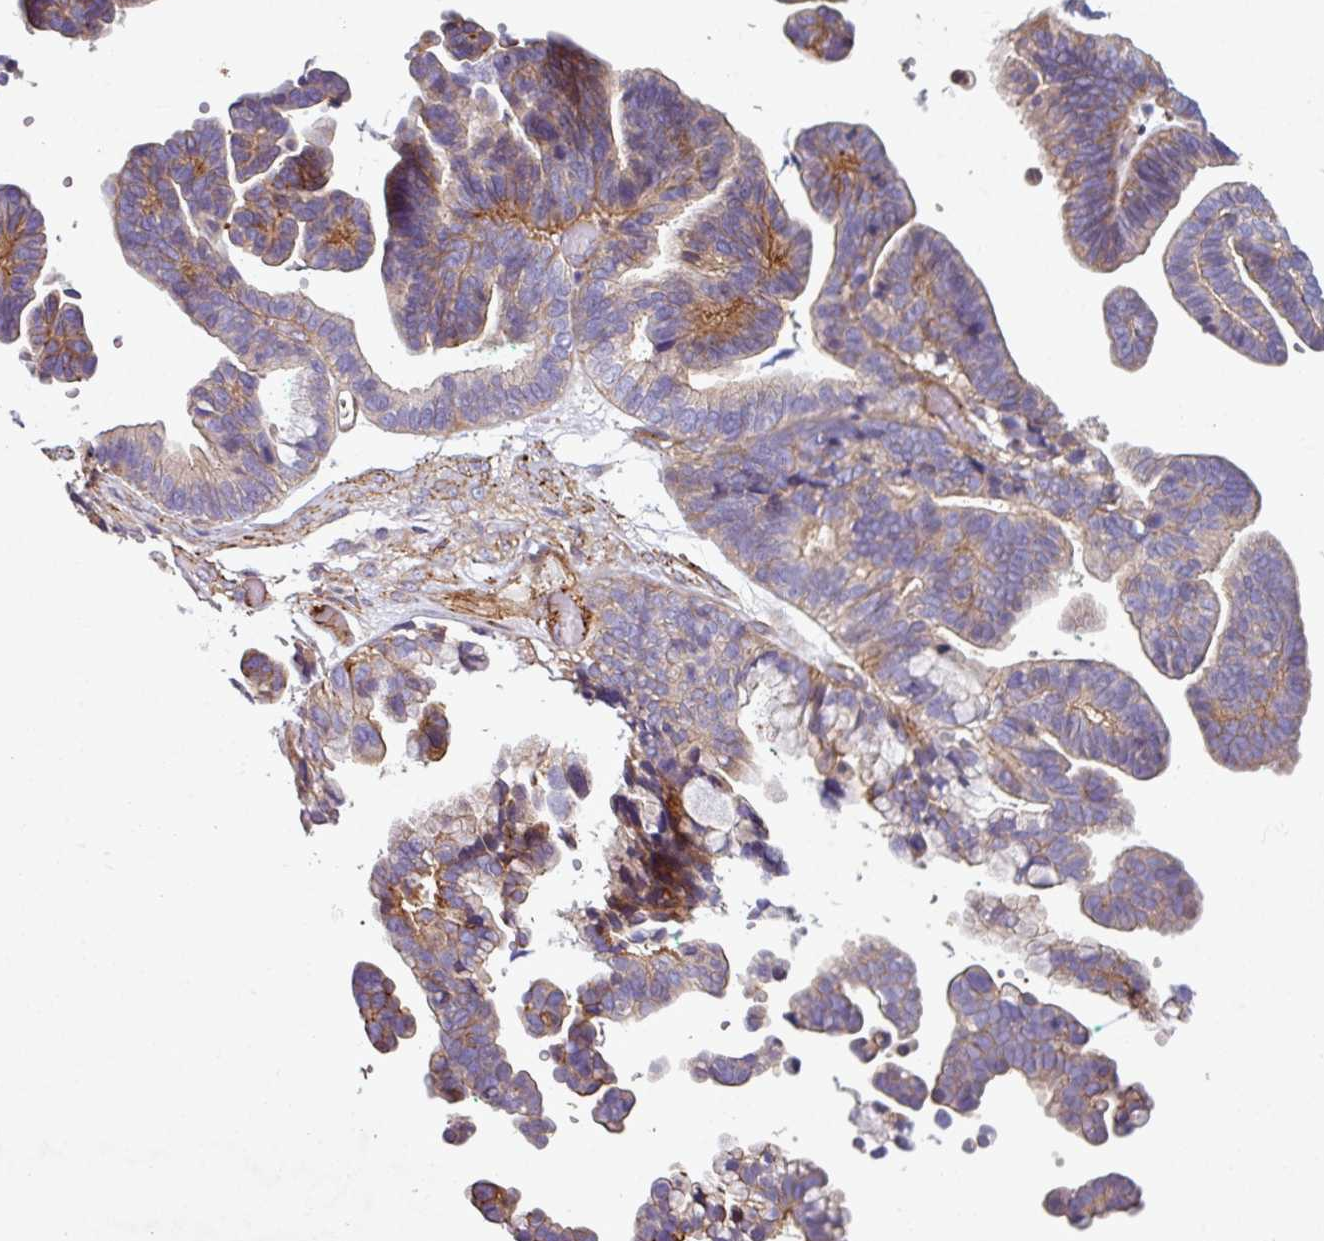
{"staining": {"intensity": "weak", "quantity": "25%-75%", "location": "cytoplasmic/membranous"}, "tissue": "ovarian cancer", "cell_type": "Tumor cells", "image_type": "cancer", "snomed": [{"axis": "morphology", "description": "Cystadenocarcinoma, serous, NOS"}, {"axis": "topography", "description": "Ovary"}], "caption": "Immunohistochemical staining of human ovarian serous cystadenocarcinoma shows low levels of weak cytoplasmic/membranous positivity in about 25%-75% of tumor cells. Using DAB (3,3'-diaminobenzidine) (brown) and hematoxylin (blue) stains, captured at high magnification using brightfield microscopy.", "gene": "ATP2C2", "patient": {"sex": "female", "age": 56}}